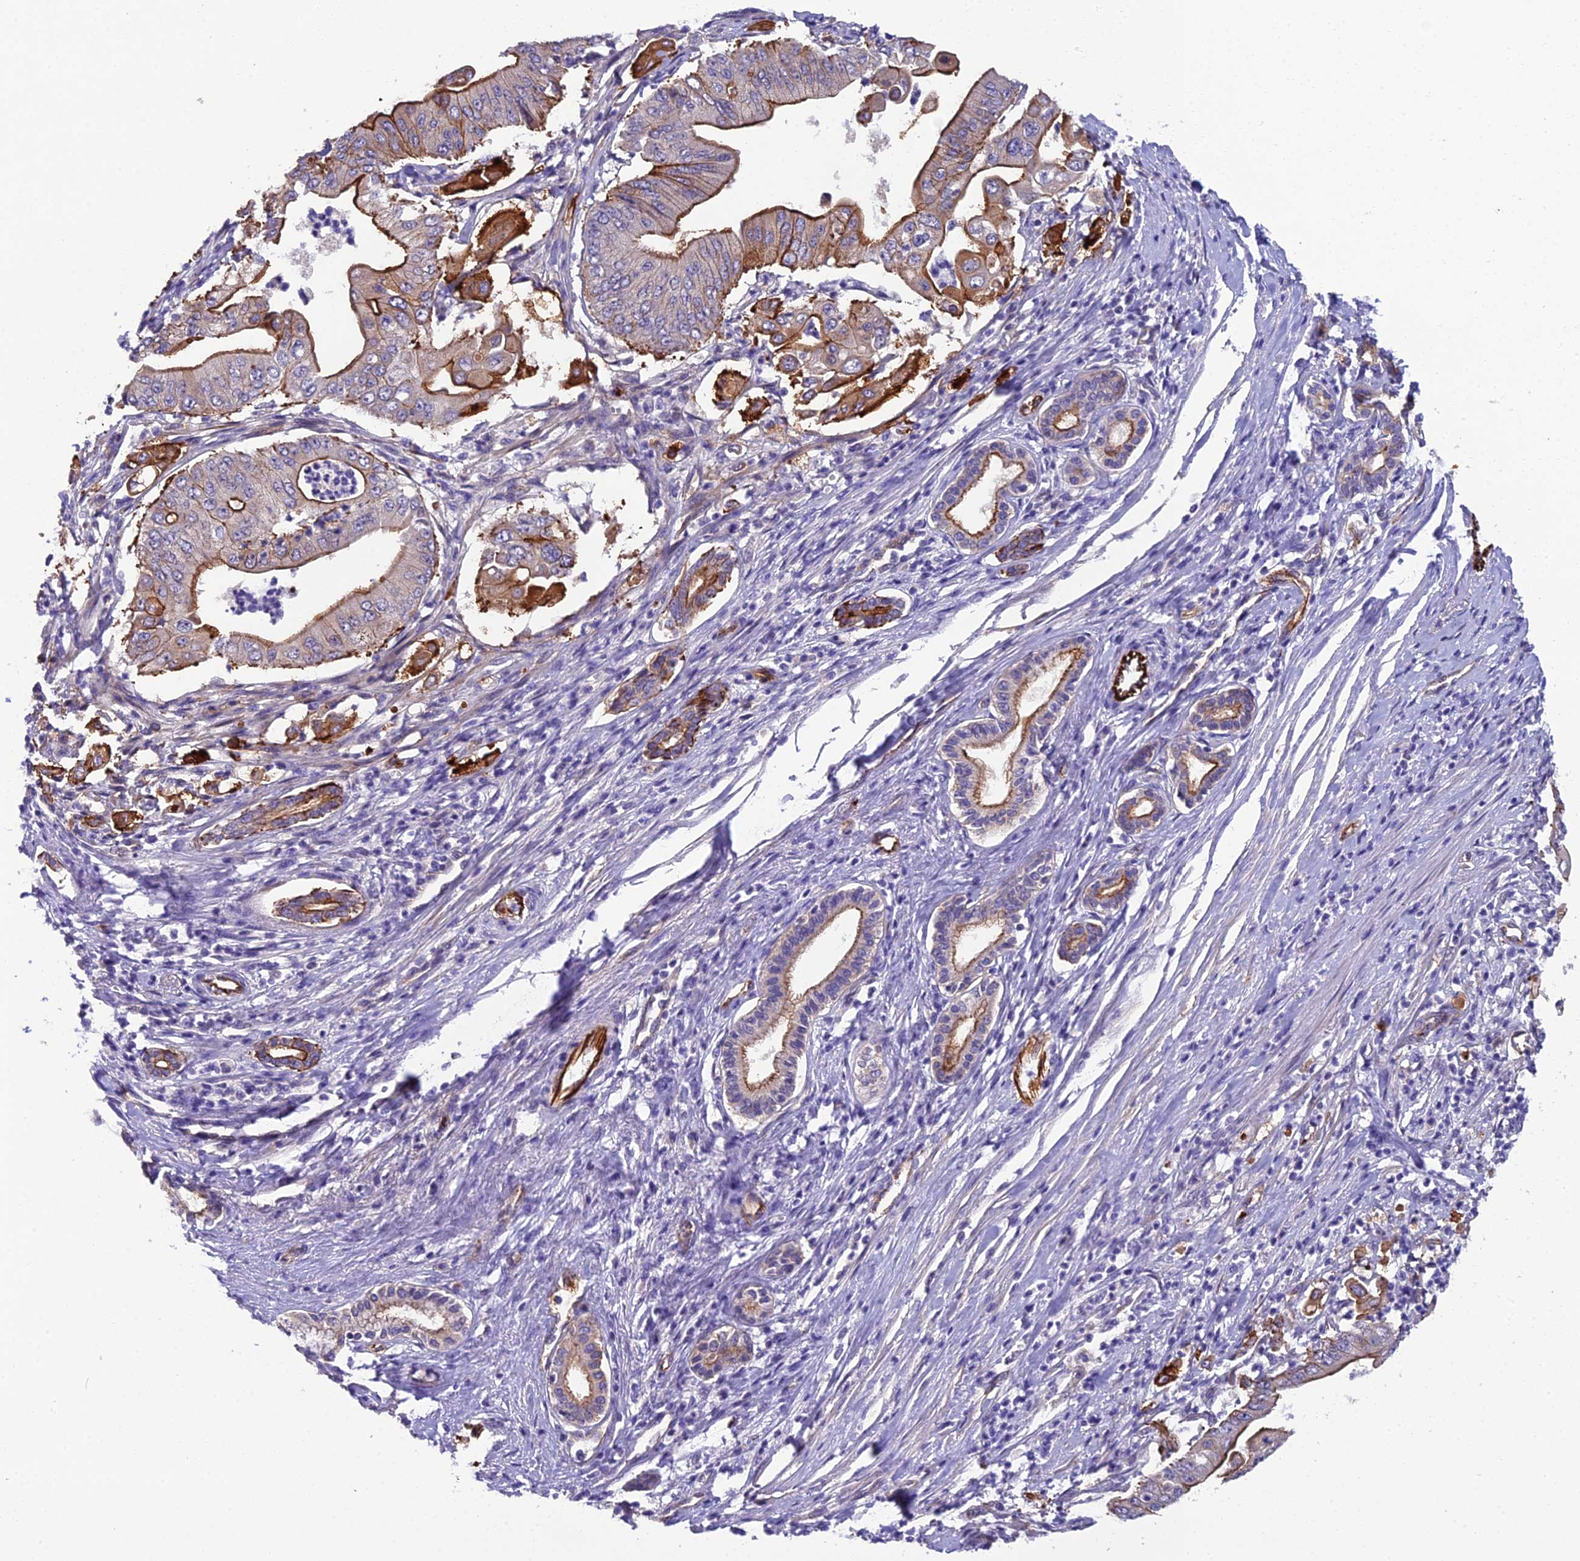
{"staining": {"intensity": "moderate", "quantity": ">75%", "location": "cytoplasmic/membranous"}, "tissue": "pancreatic cancer", "cell_type": "Tumor cells", "image_type": "cancer", "snomed": [{"axis": "morphology", "description": "Adenocarcinoma, NOS"}, {"axis": "topography", "description": "Pancreas"}], "caption": "The histopathology image displays staining of pancreatic cancer (adenocarcinoma), revealing moderate cytoplasmic/membranous protein expression (brown color) within tumor cells.", "gene": "CFAP47", "patient": {"sex": "female", "age": 77}}